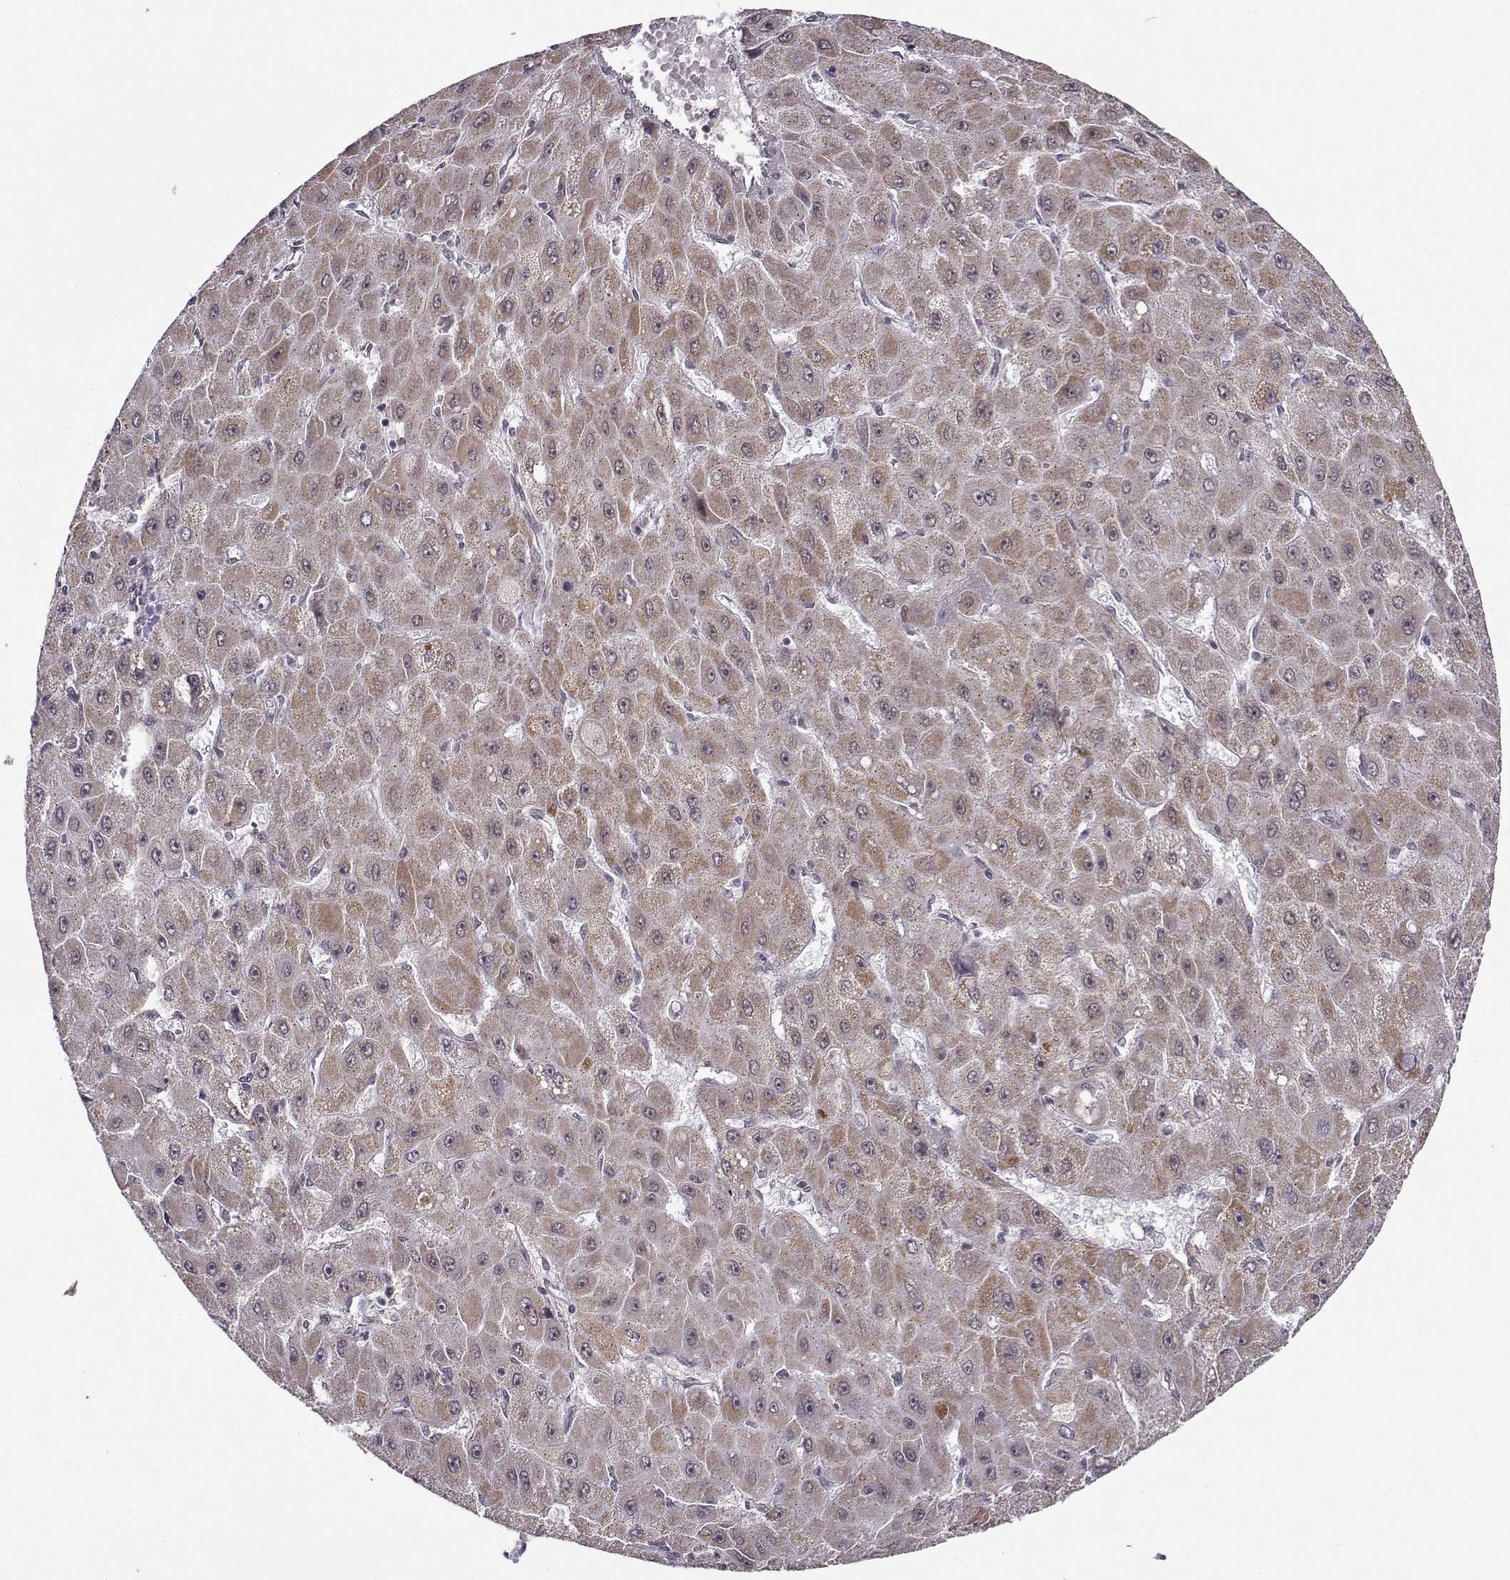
{"staining": {"intensity": "moderate", "quantity": ">75%", "location": "cytoplasmic/membranous"}, "tissue": "liver cancer", "cell_type": "Tumor cells", "image_type": "cancer", "snomed": [{"axis": "morphology", "description": "Carcinoma, Hepatocellular, NOS"}, {"axis": "topography", "description": "Liver"}], "caption": "Protein expression analysis of liver cancer demonstrates moderate cytoplasmic/membranous positivity in about >75% of tumor cells.", "gene": "NECAB3", "patient": {"sex": "female", "age": 25}}